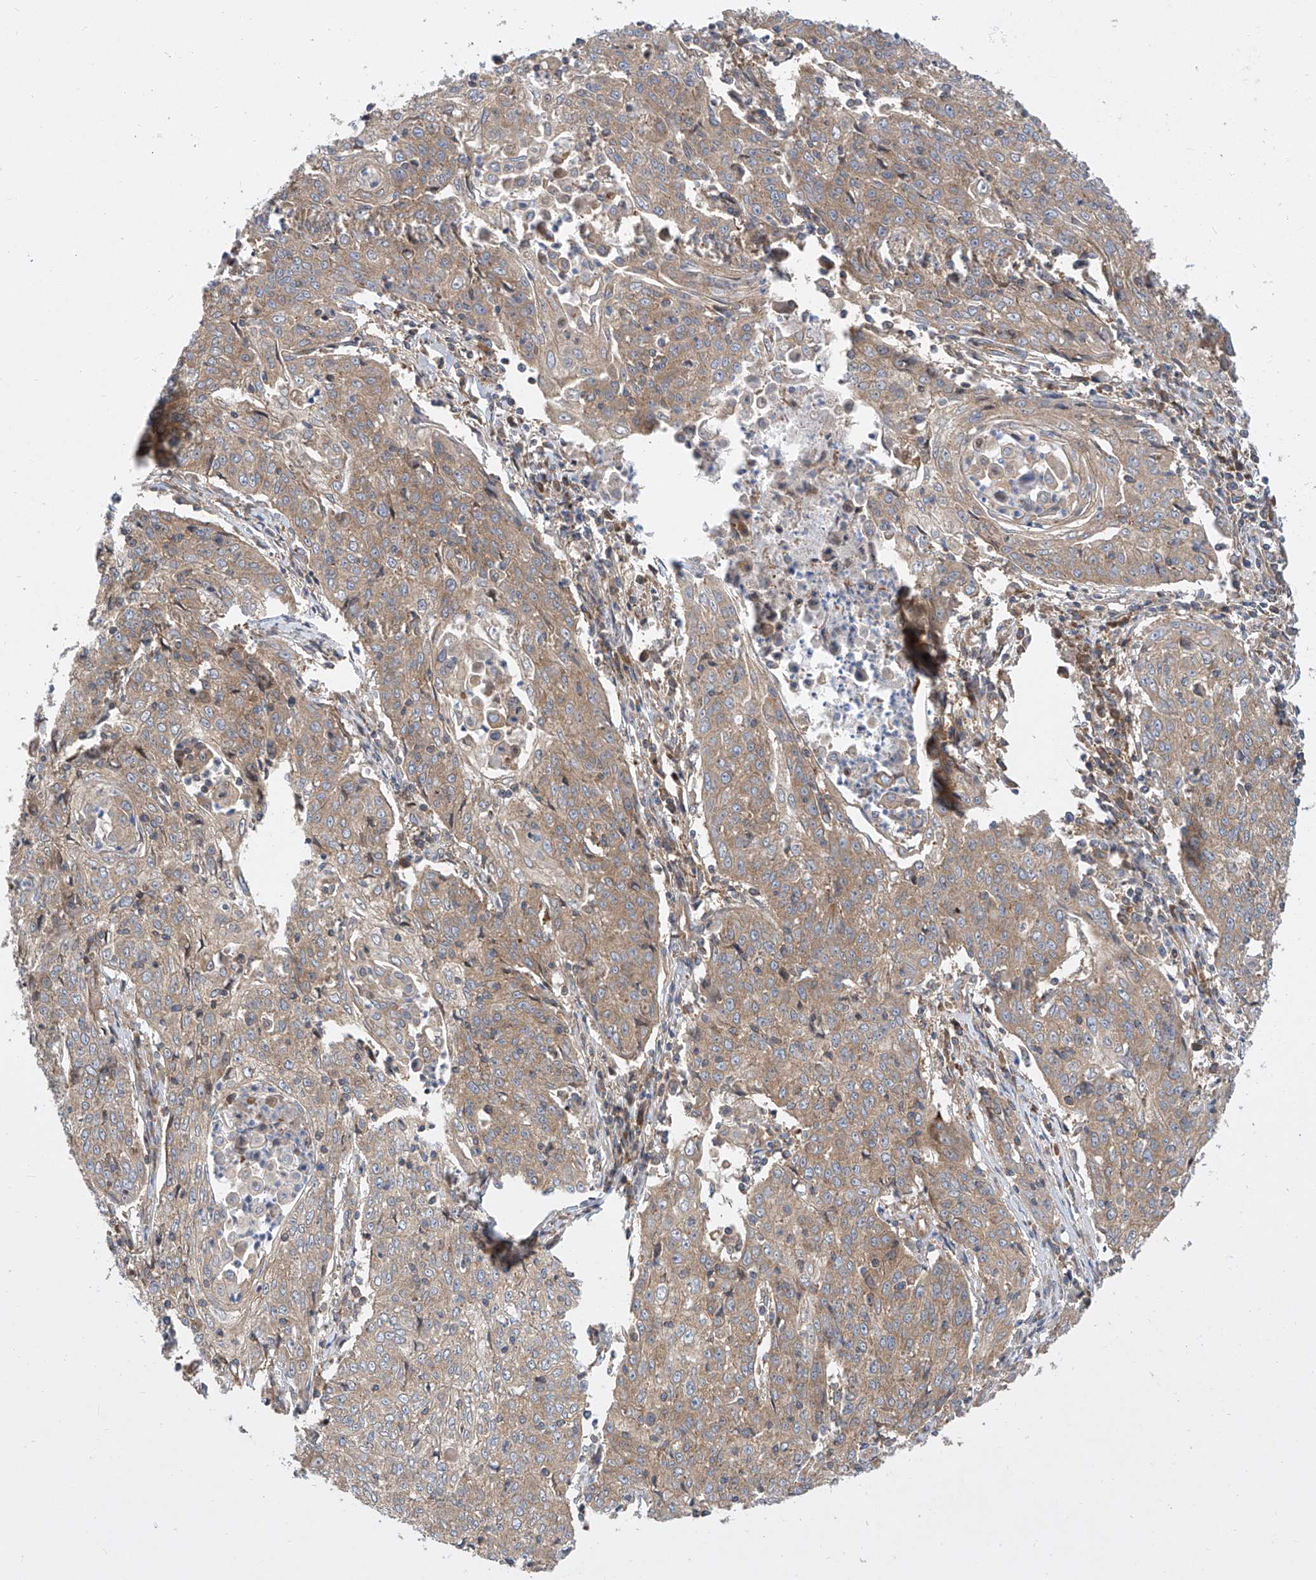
{"staining": {"intensity": "weak", "quantity": "25%-75%", "location": "cytoplasmic/membranous"}, "tissue": "cervical cancer", "cell_type": "Tumor cells", "image_type": "cancer", "snomed": [{"axis": "morphology", "description": "Squamous cell carcinoma, NOS"}, {"axis": "topography", "description": "Cervix"}], "caption": "Immunohistochemical staining of human cervical squamous cell carcinoma displays low levels of weak cytoplasmic/membranous staining in about 25%-75% of tumor cells.", "gene": "EIF3M", "patient": {"sex": "female", "age": 48}}